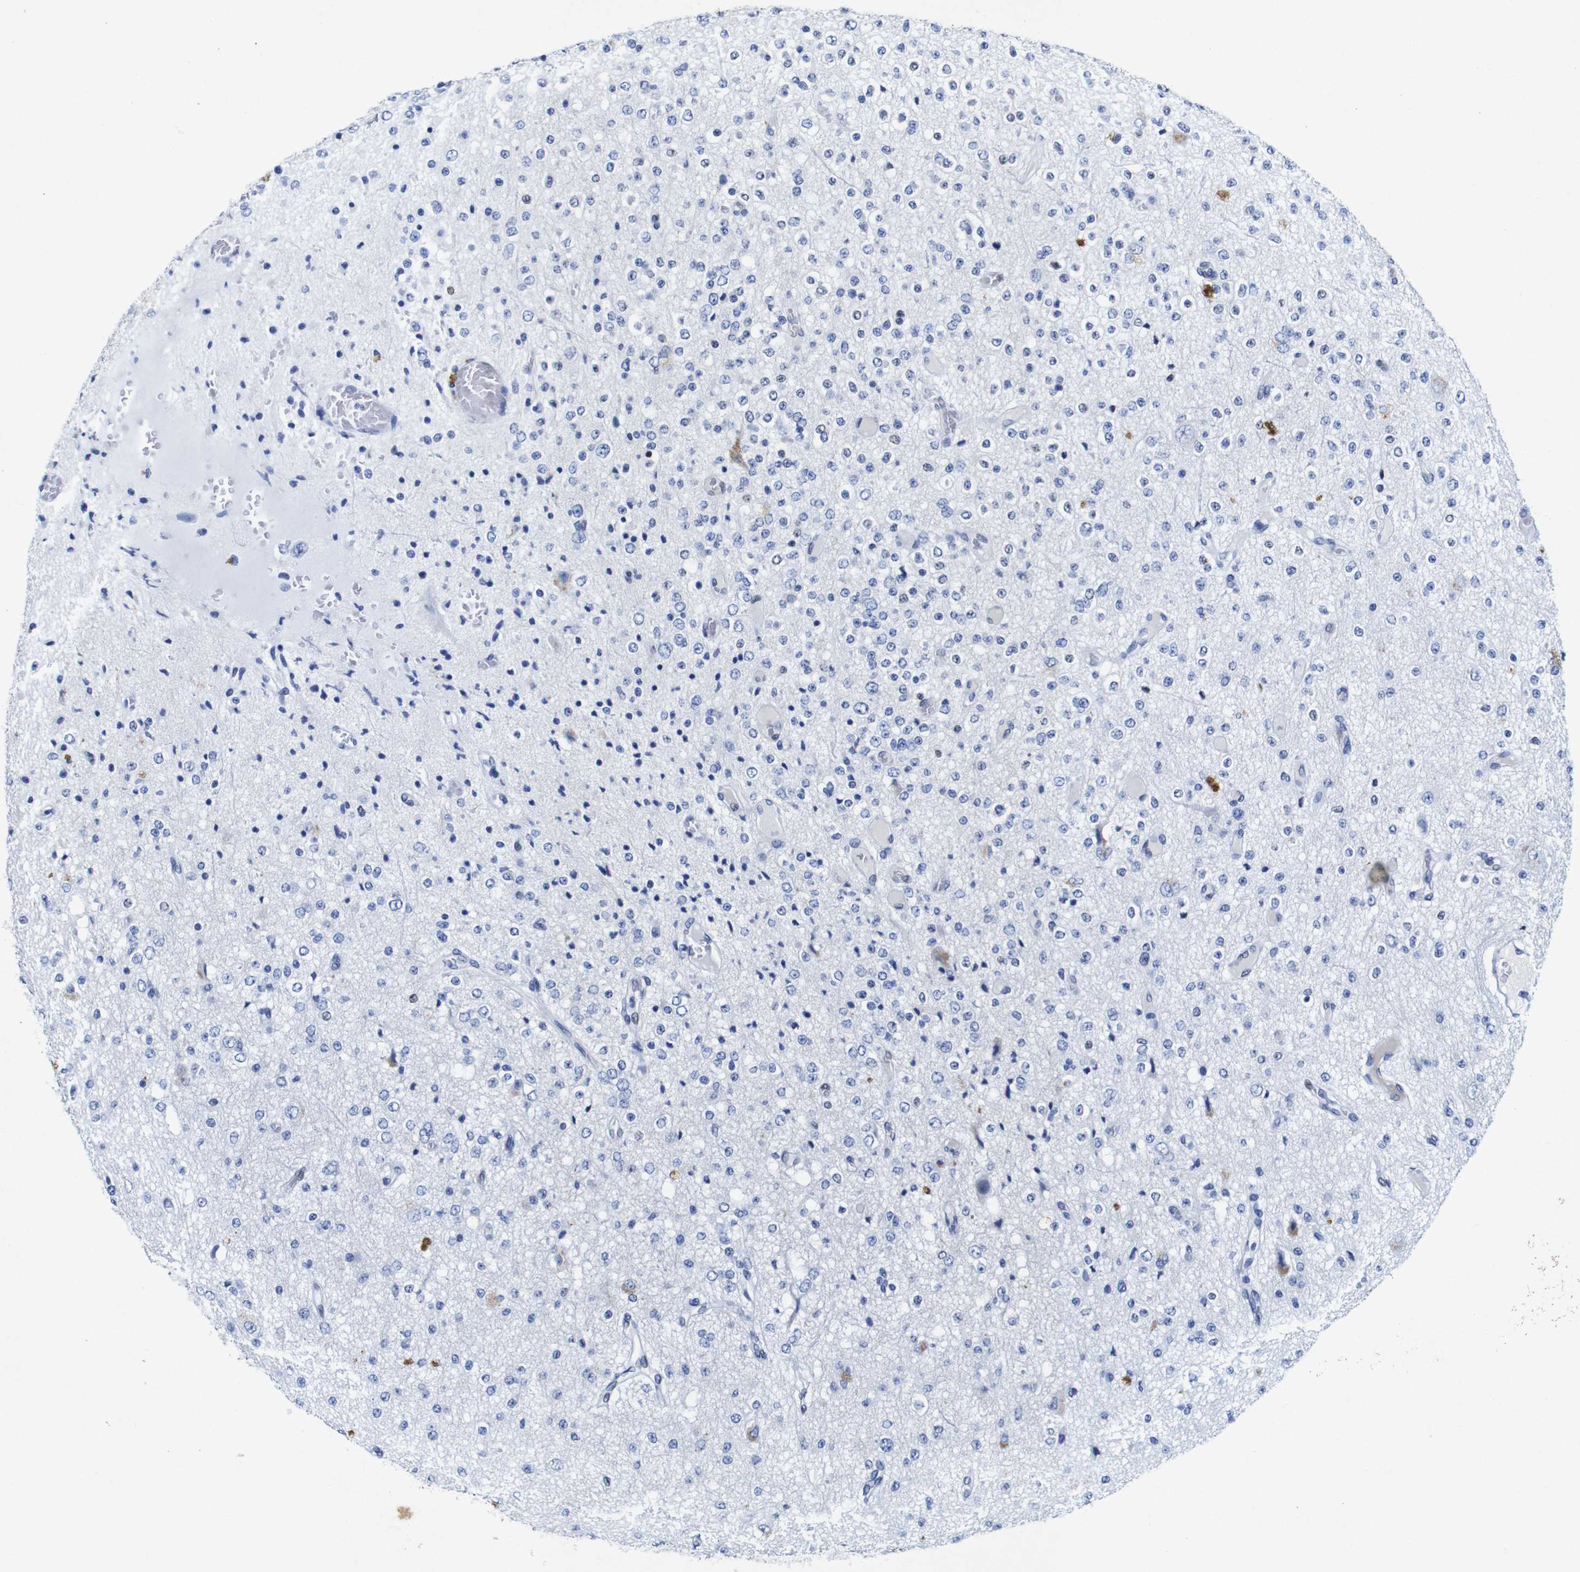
{"staining": {"intensity": "negative", "quantity": "none", "location": "none"}, "tissue": "glioma", "cell_type": "Tumor cells", "image_type": "cancer", "snomed": [{"axis": "morphology", "description": "Glioma, malignant, Low grade"}, {"axis": "topography", "description": "Brain"}], "caption": "Immunohistochemical staining of malignant low-grade glioma demonstrates no significant staining in tumor cells.", "gene": "FOSL2", "patient": {"sex": "male", "age": 38}}